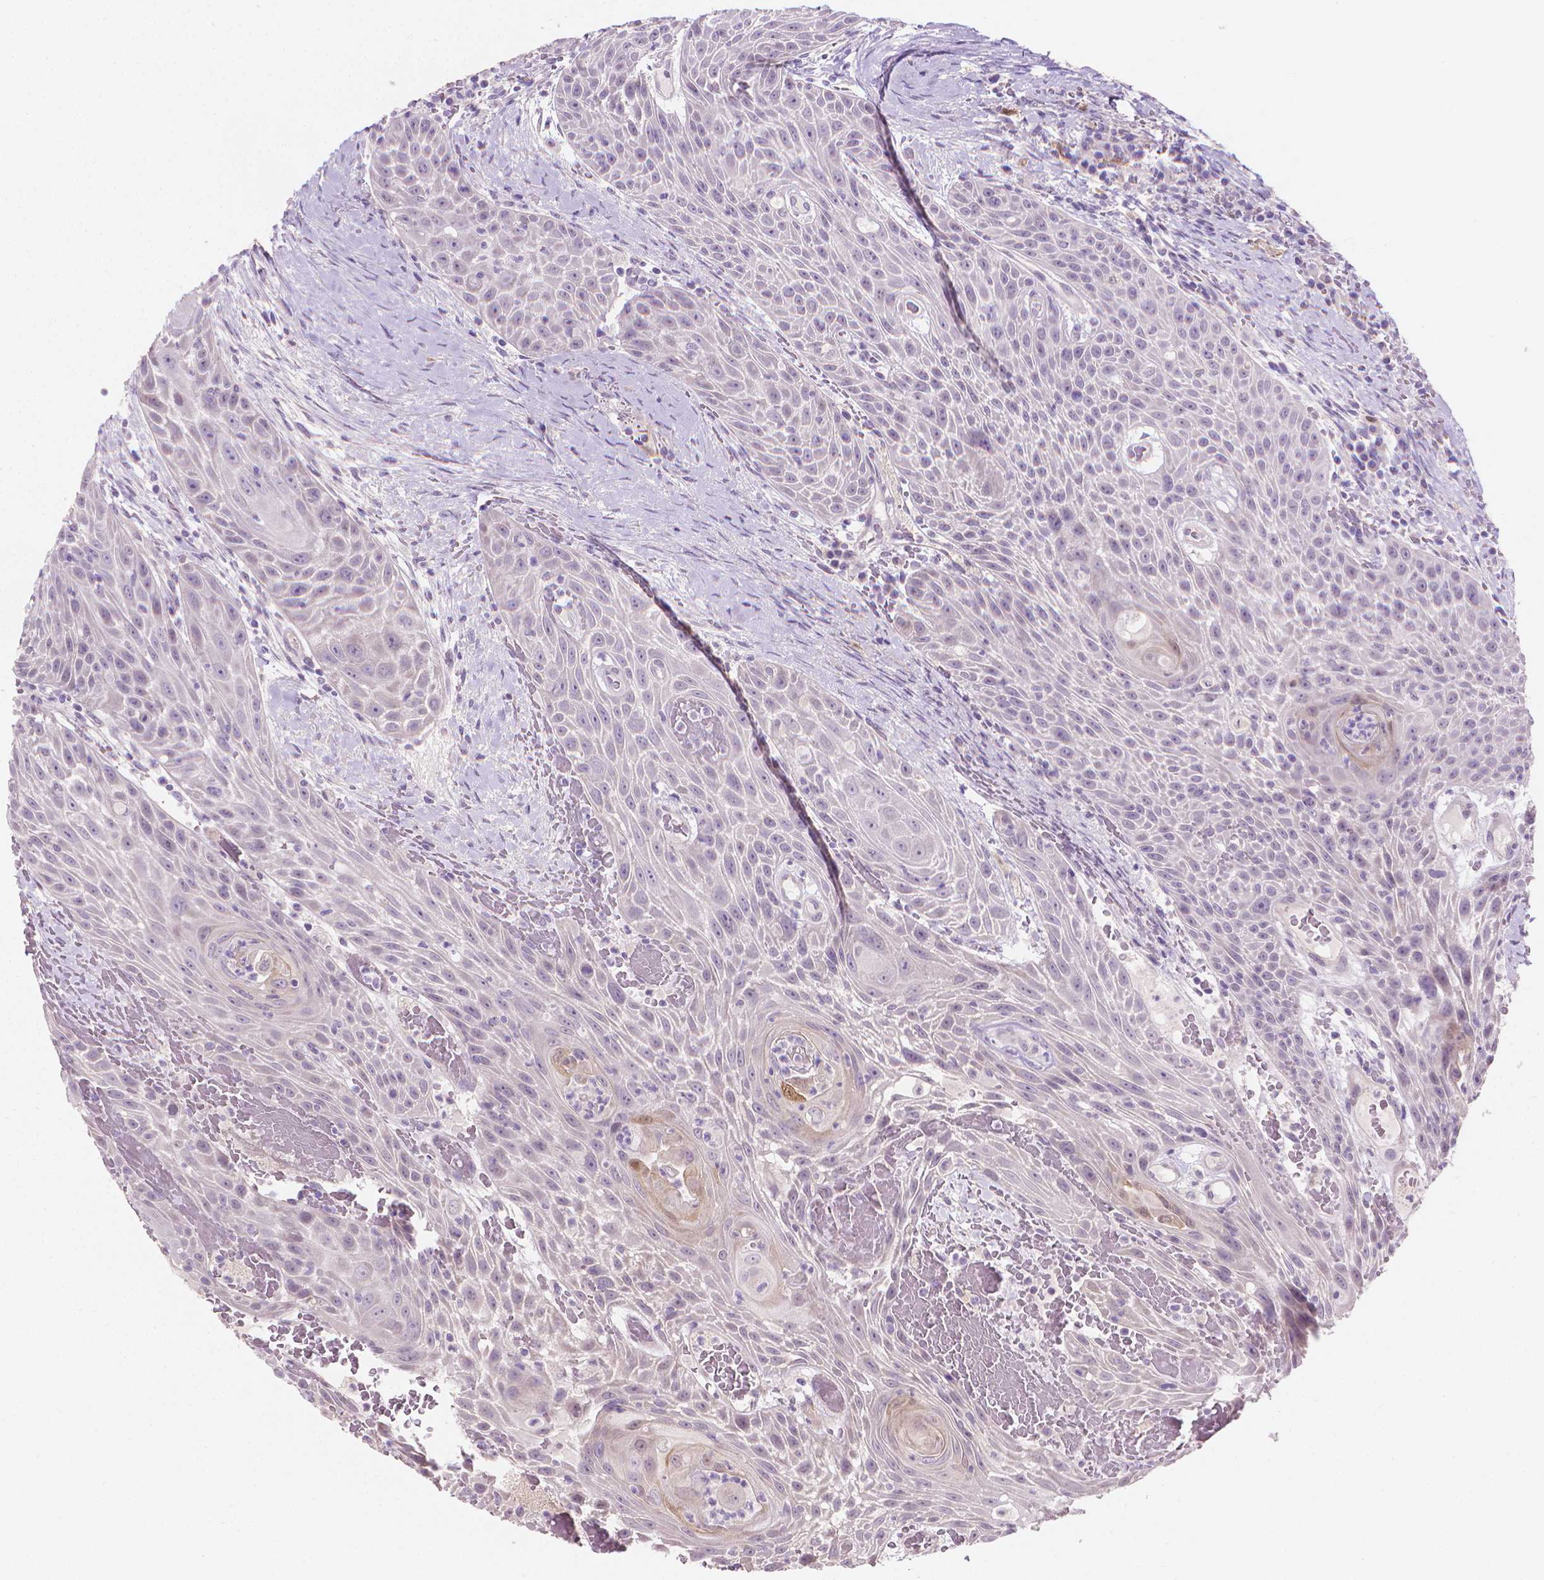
{"staining": {"intensity": "negative", "quantity": "none", "location": "none"}, "tissue": "head and neck cancer", "cell_type": "Tumor cells", "image_type": "cancer", "snomed": [{"axis": "morphology", "description": "Squamous cell carcinoma, NOS"}, {"axis": "topography", "description": "Head-Neck"}], "caption": "Immunohistochemical staining of human head and neck squamous cell carcinoma exhibits no significant staining in tumor cells.", "gene": "GSDMA", "patient": {"sex": "male", "age": 69}}